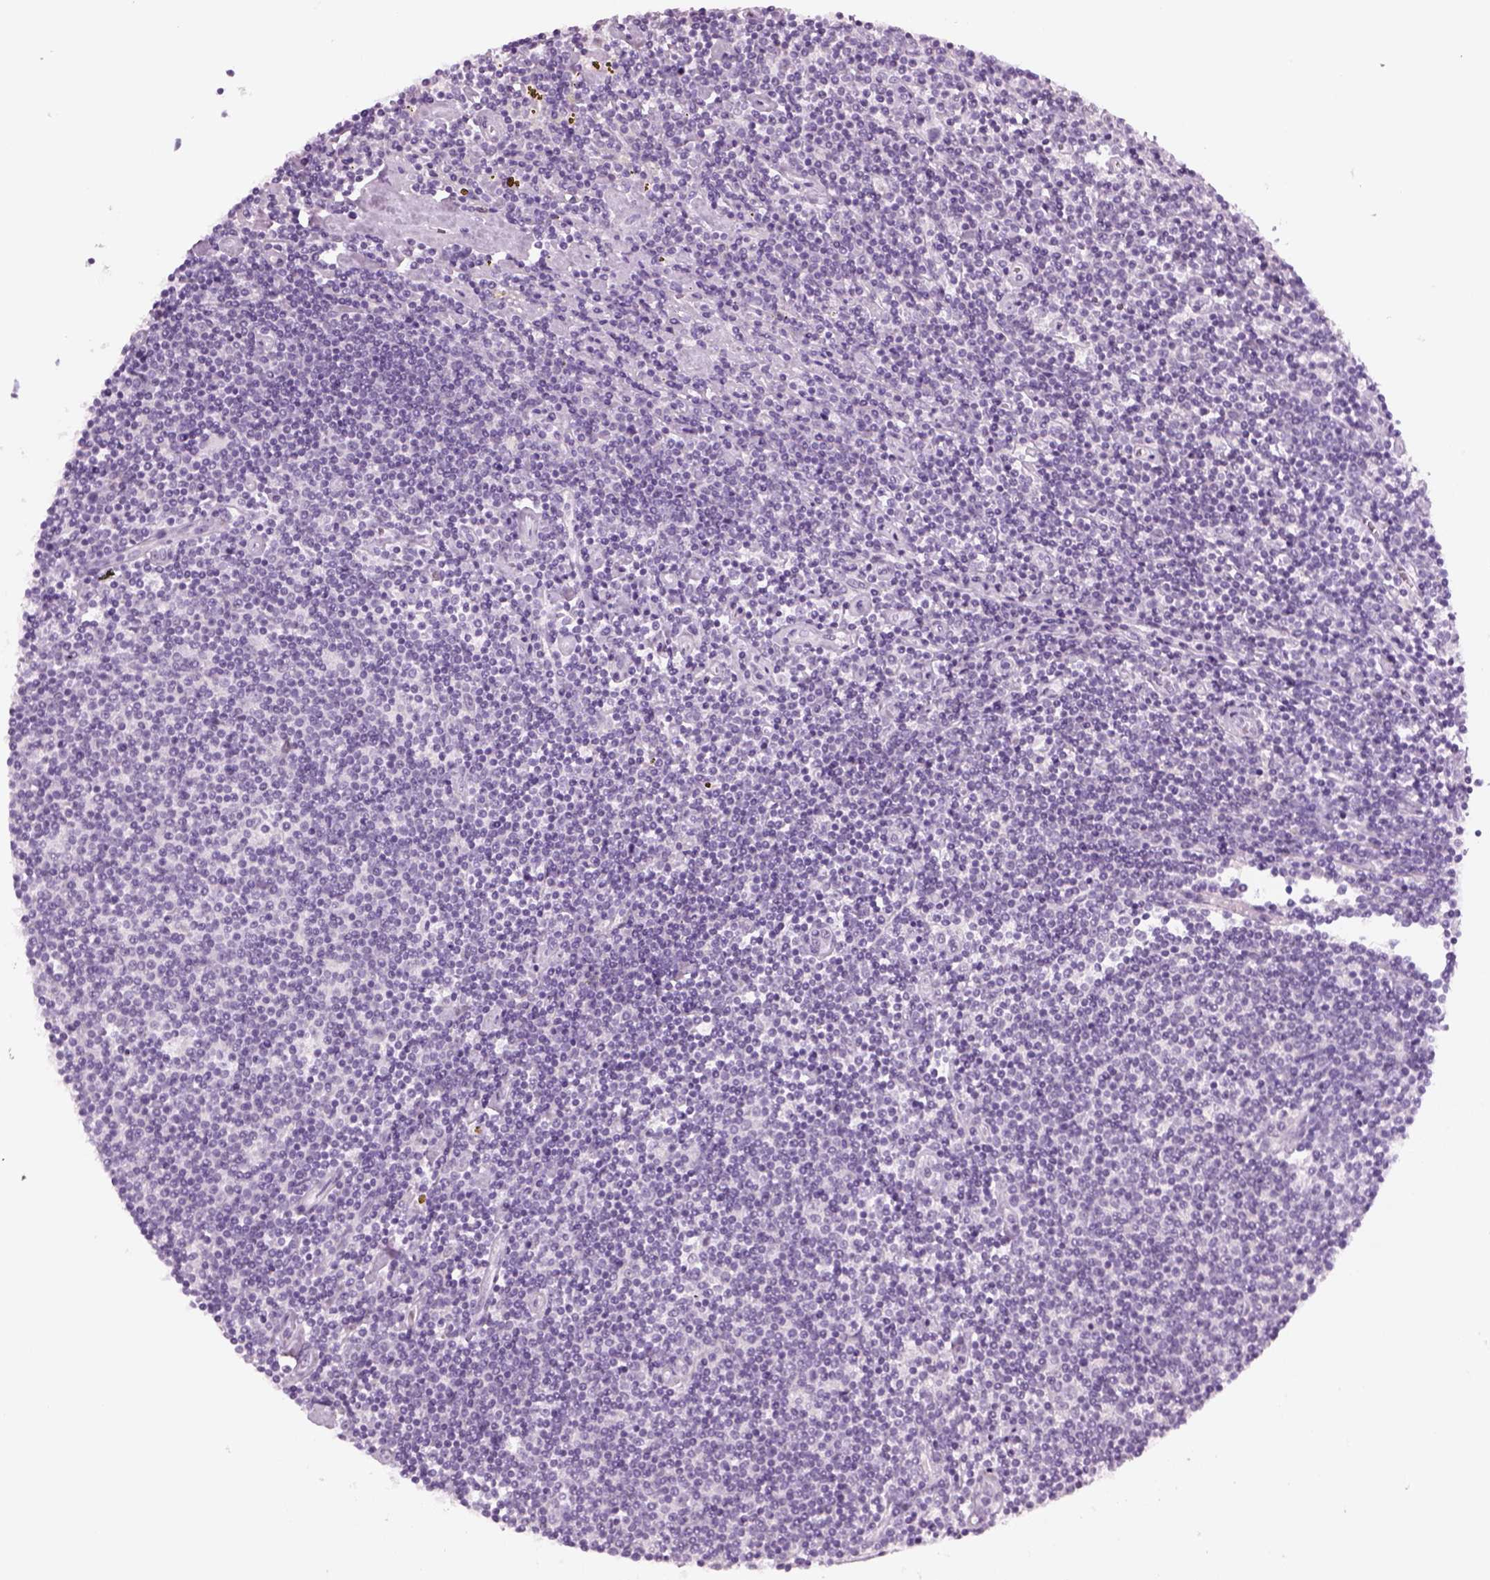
{"staining": {"intensity": "negative", "quantity": "none", "location": "none"}, "tissue": "lymphoma", "cell_type": "Tumor cells", "image_type": "cancer", "snomed": [{"axis": "morphology", "description": "Hodgkin's disease, NOS"}, {"axis": "topography", "description": "Lymph node"}], "caption": "Immunohistochemistry (IHC) of lymphoma demonstrates no expression in tumor cells.", "gene": "KRT75", "patient": {"sex": "male", "age": 40}}